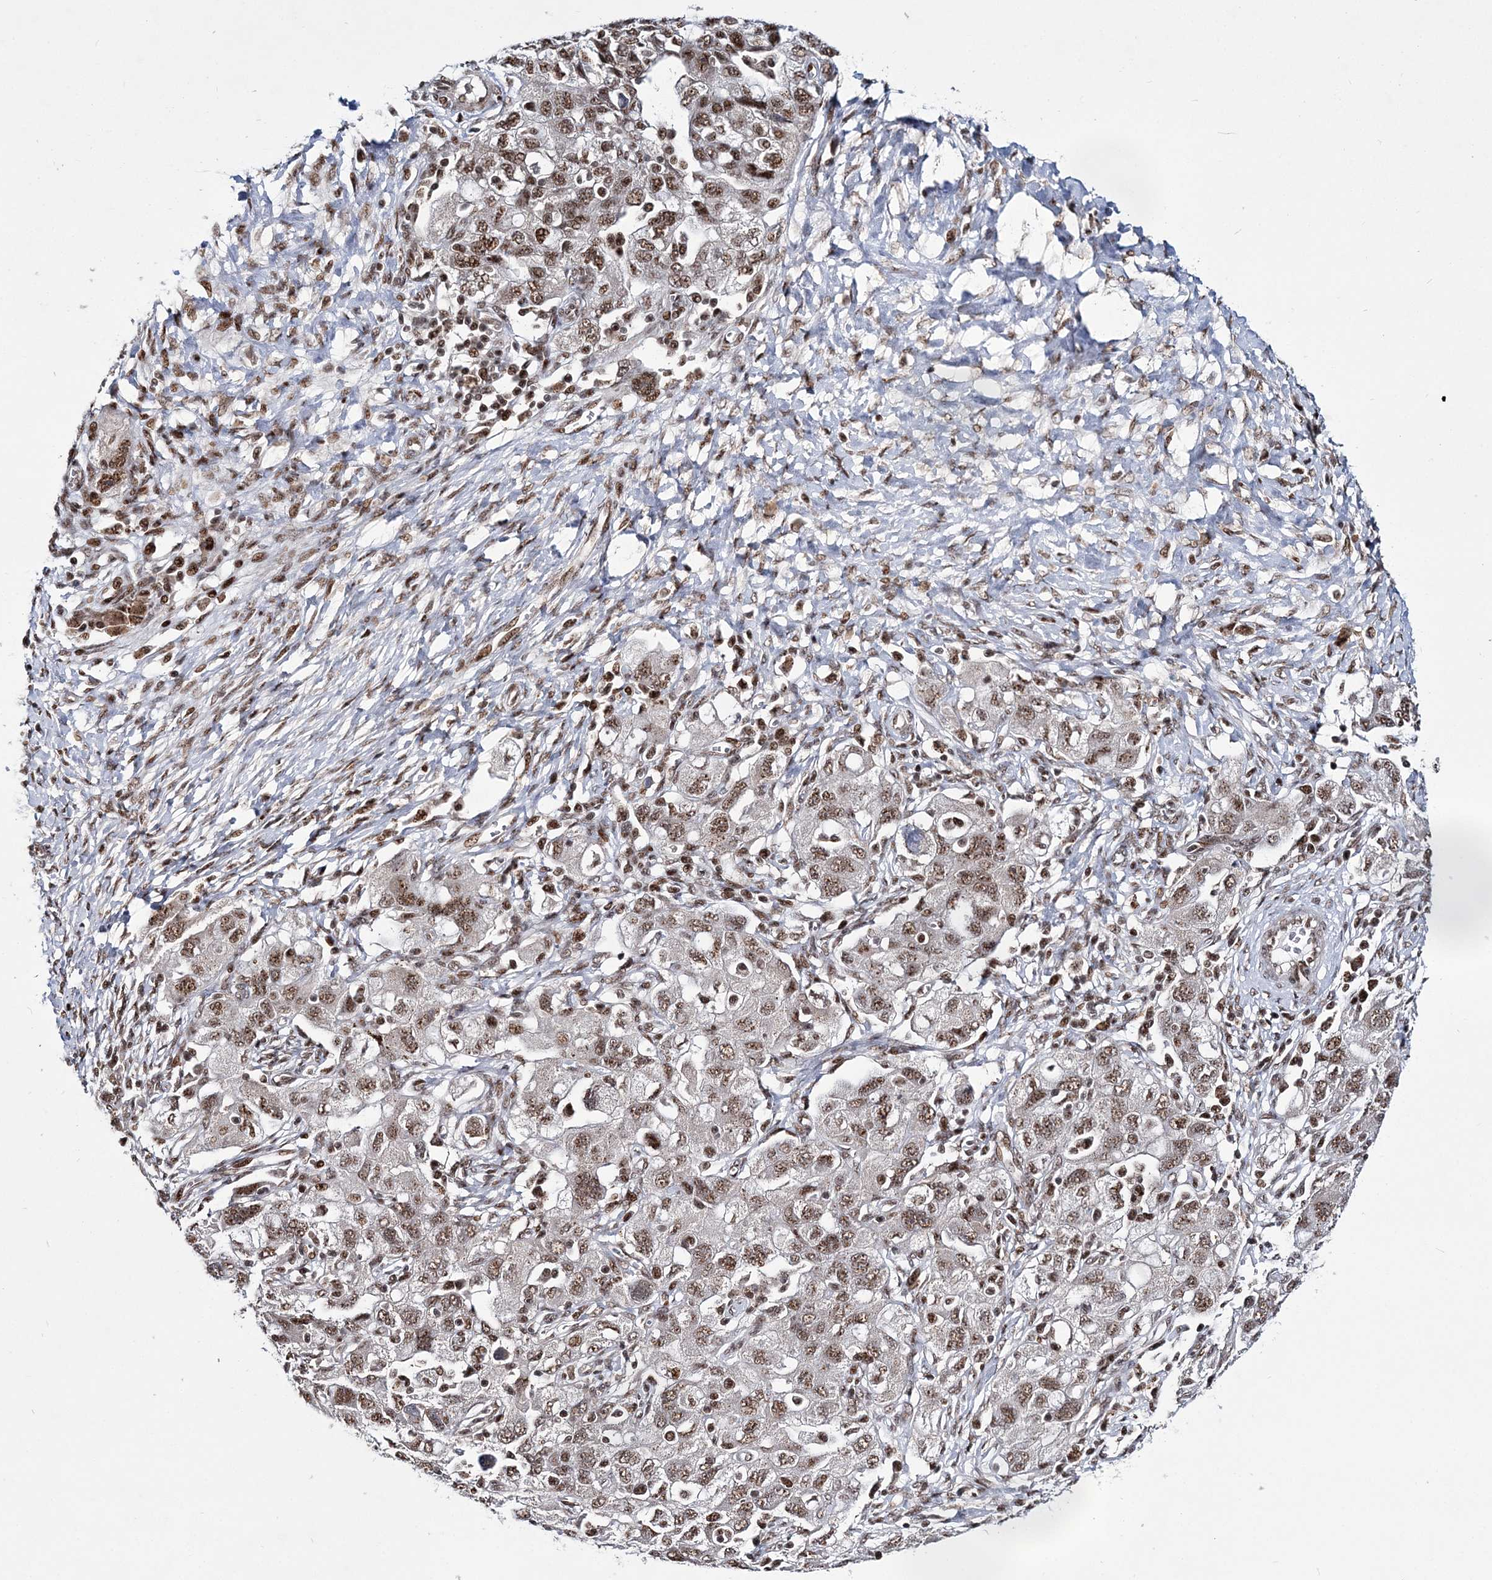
{"staining": {"intensity": "moderate", "quantity": ">75%", "location": "nuclear"}, "tissue": "ovarian cancer", "cell_type": "Tumor cells", "image_type": "cancer", "snomed": [{"axis": "morphology", "description": "Carcinoma, NOS"}, {"axis": "morphology", "description": "Cystadenocarcinoma, serous, NOS"}, {"axis": "topography", "description": "Ovary"}], "caption": "Tumor cells exhibit medium levels of moderate nuclear positivity in approximately >75% of cells in human ovarian cancer. (DAB (3,3'-diaminobenzidine) IHC, brown staining for protein, blue staining for nuclei).", "gene": "TATDN2", "patient": {"sex": "female", "age": 69}}